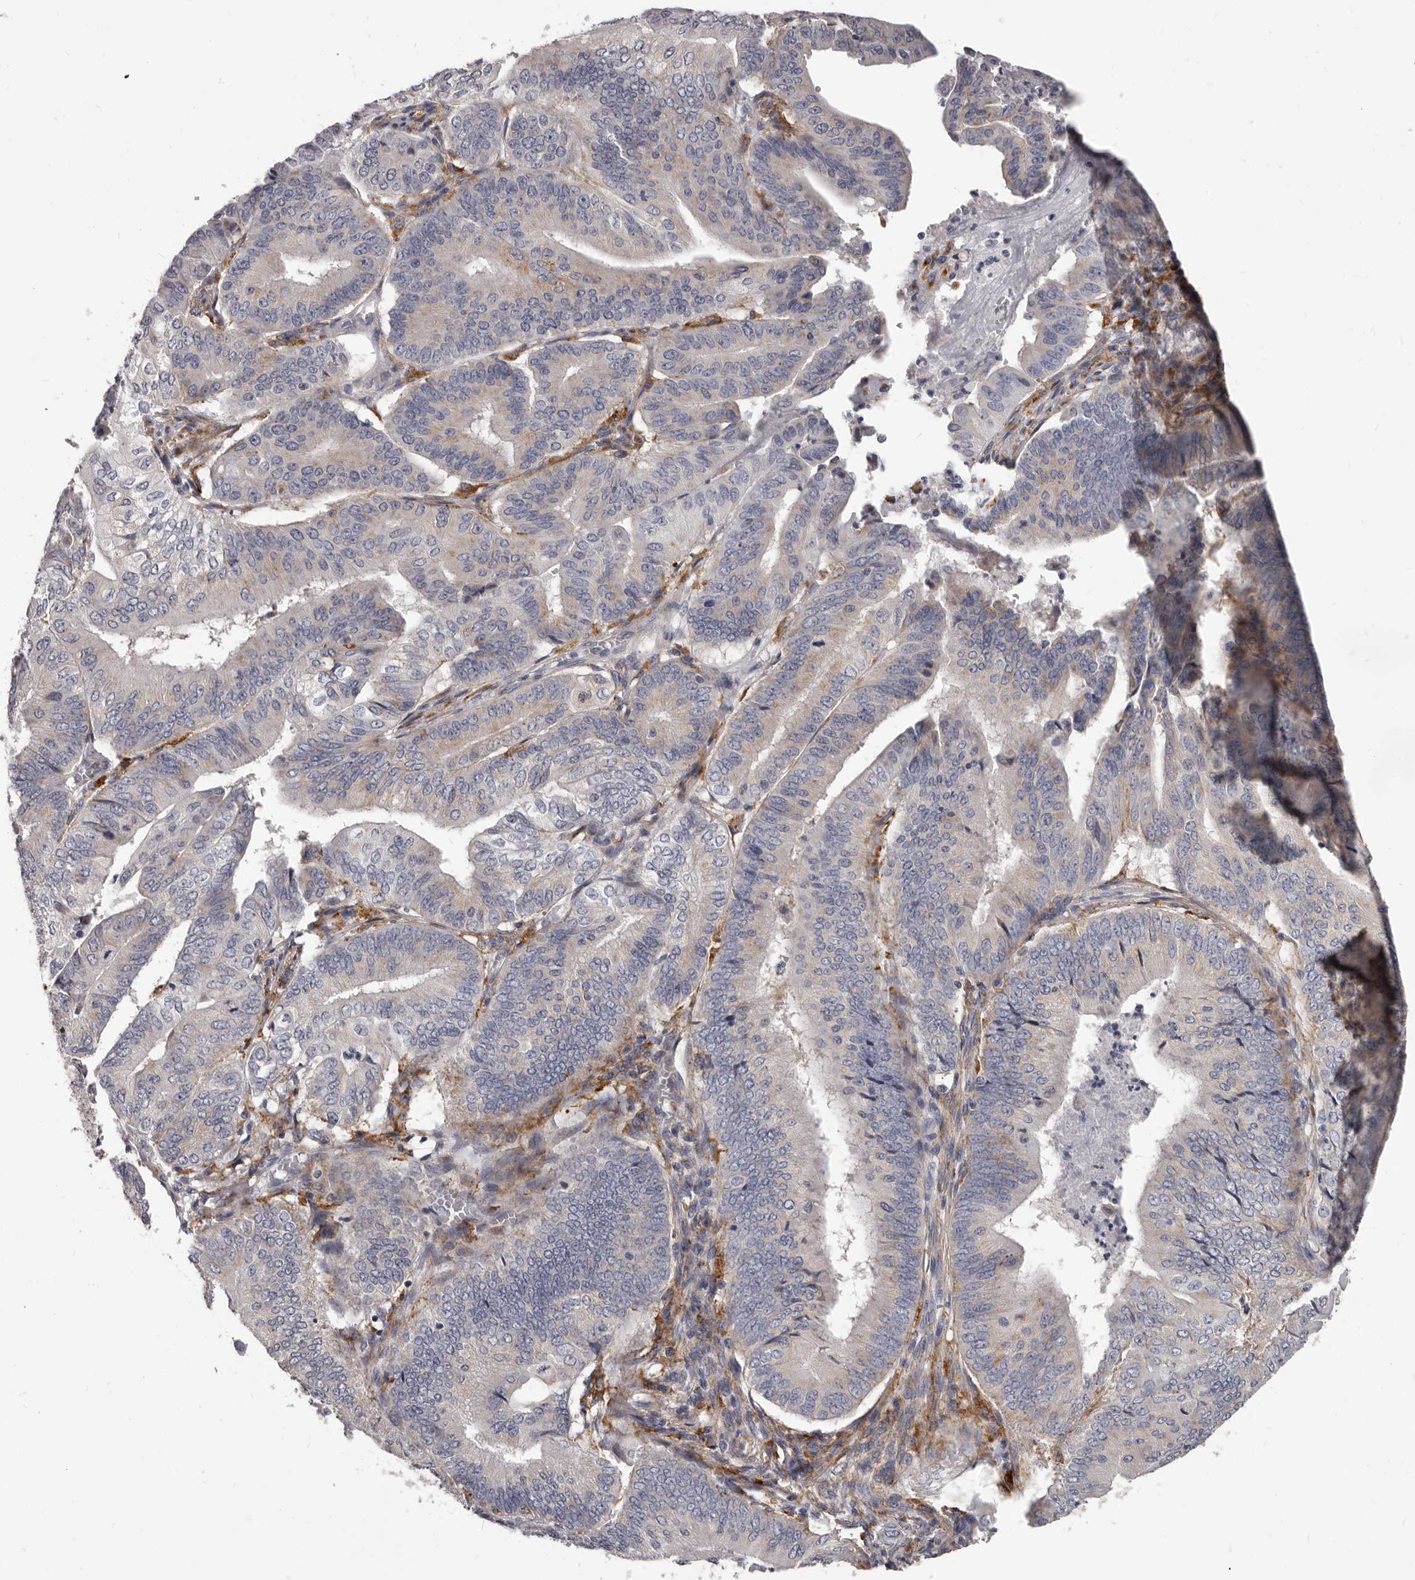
{"staining": {"intensity": "negative", "quantity": "none", "location": "none"}, "tissue": "pancreatic cancer", "cell_type": "Tumor cells", "image_type": "cancer", "snomed": [{"axis": "morphology", "description": "Adenocarcinoma, NOS"}, {"axis": "topography", "description": "Pancreas"}], "caption": "This is a photomicrograph of immunohistochemistry (IHC) staining of adenocarcinoma (pancreatic), which shows no expression in tumor cells.", "gene": "PI4K2A", "patient": {"sex": "female", "age": 77}}